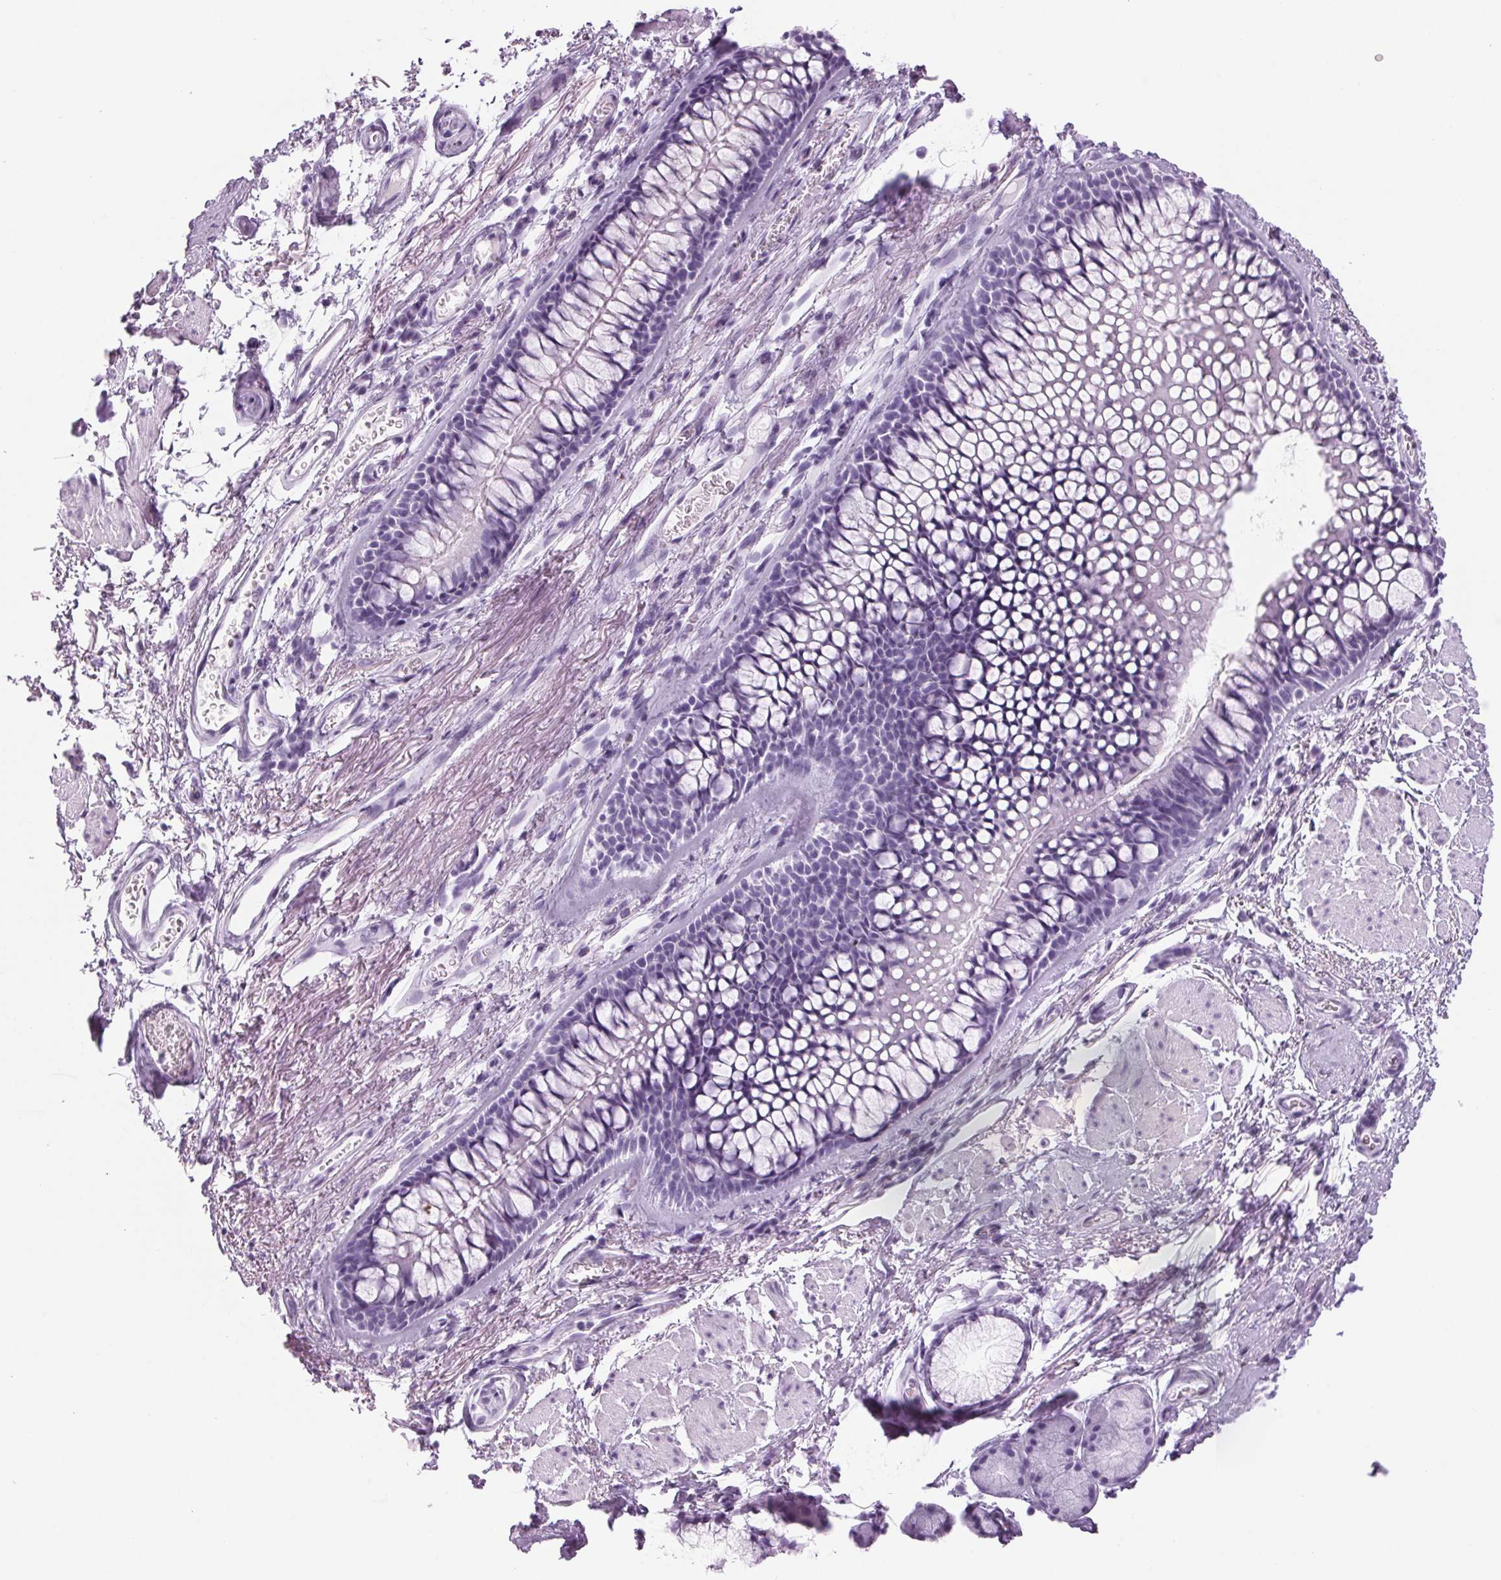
{"staining": {"intensity": "negative", "quantity": "none", "location": "none"}, "tissue": "soft tissue", "cell_type": "Fibroblasts", "image_type": "normal", "snomed": [{"axis": "morphology", "description": "Normal tissue, NOS"}, {"axis": "topography", "description": "Cartilage tissue"}, {"axis": "topography", "description": "Bronchus"}], "caption": "DAB immunohistochemical staining of benign human soft tissue exhibits no significant positivity in fibroblasts.", "gene": "ADAM20", "patient": {"sex": "female", "age": 79}}